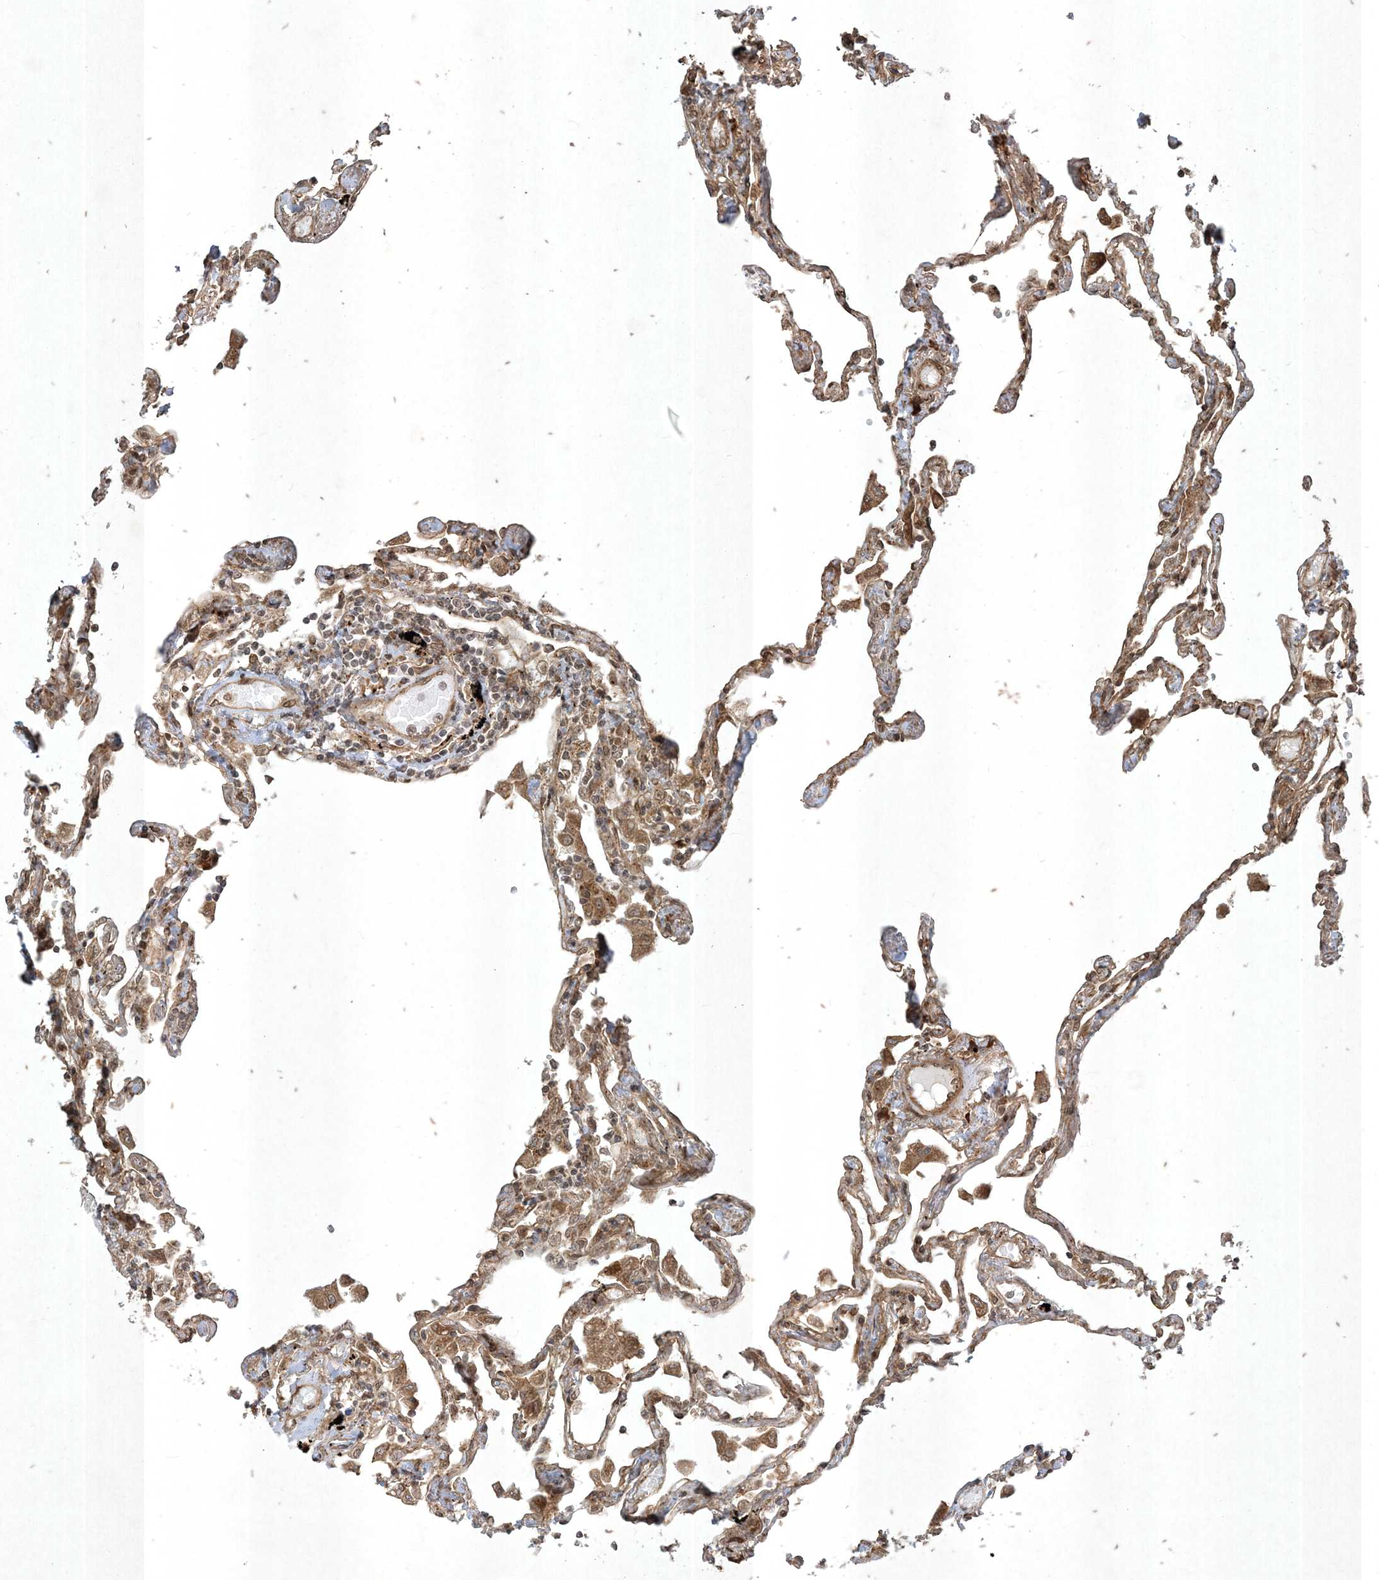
{"staining": {"intensity": "moderate", "quantity": "<25%", "location": "cytoplasmic/membranous"}, "tissue": "lung", "cell_type": "Alveolar cells", "image_type": "normal", "snomed": [{"axis": "morphology", "description": "Normal tissue, NOS"}, {"axis": "topography", "description": "Lung"}], "caption": "Brown immunohistochemical staining in normal human lung exhibits moderate cytoplasmic/membranous staining in approximately <25% of alveolar cells. The staining is performed using DAB (3,3'-diaminobenzidine) brown chromogen to label protein expression. The nuclei are counter-stained blue using hematoxylin.", "gene": "RRAS", "patient": {"sex": "female", "age": 67}}